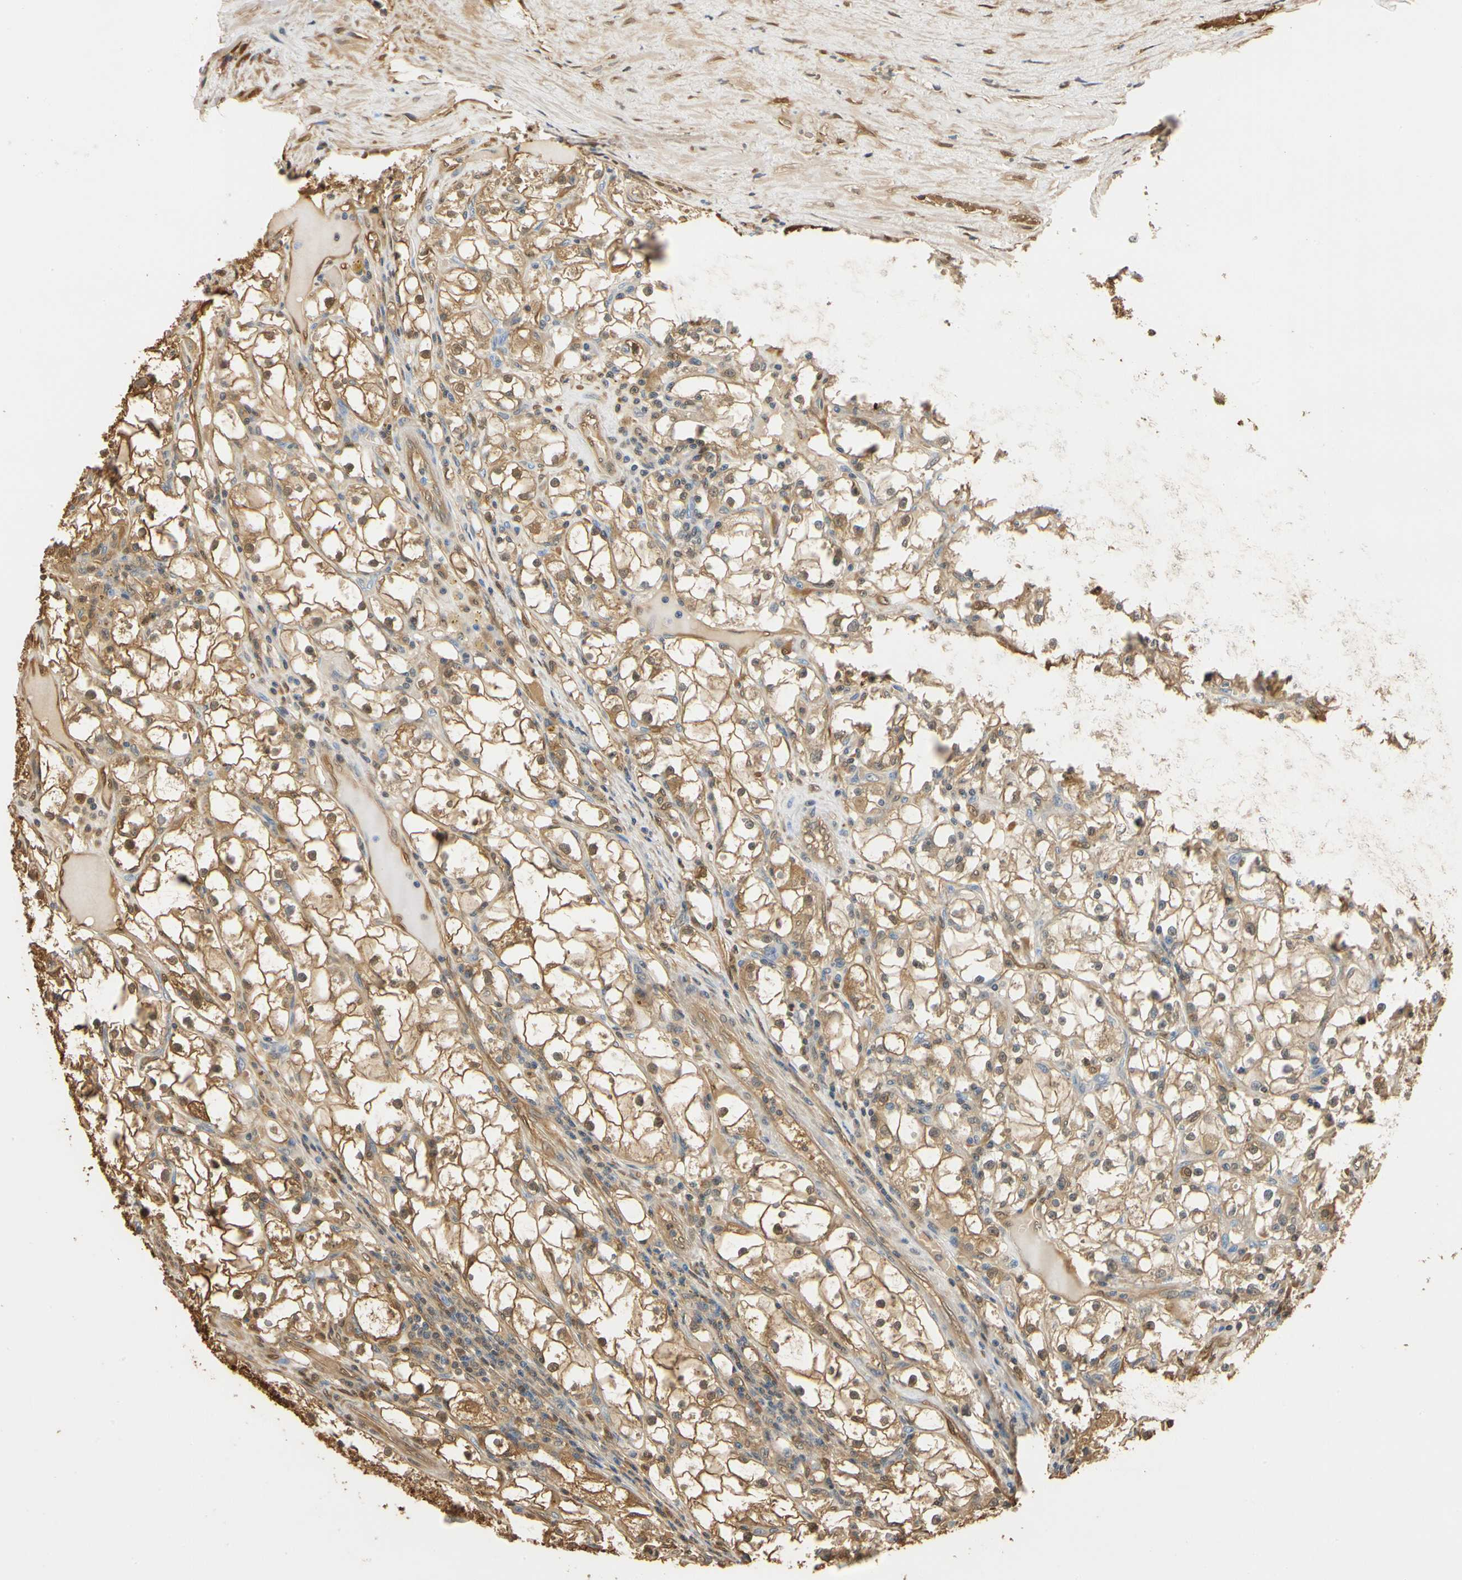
{"staining": {"intensity": "moderate", "quantity": ">75%", "location": "cytoplasmic/membranous,nuclear"}, "tissue": "renal cancer", "cell_type": "Tumor cells", "image_type": "cancer", "snomed": [{"axis": "morphology", "description": "Adenocarcinoma, NOS"}, {"axis": "topography", "description": "Kidney"}], "caption": "Immunohistochemistry (IHC) histopathology image of adenocarcinoma (renal) stained for a protein (brown), which demonstrates medium levels of moderate cytoplasmic/membranous and nuclear expression in about >75% of tumor cells.", "gene": "S100A6", "patient": {"sex": "male", "age": 56}}